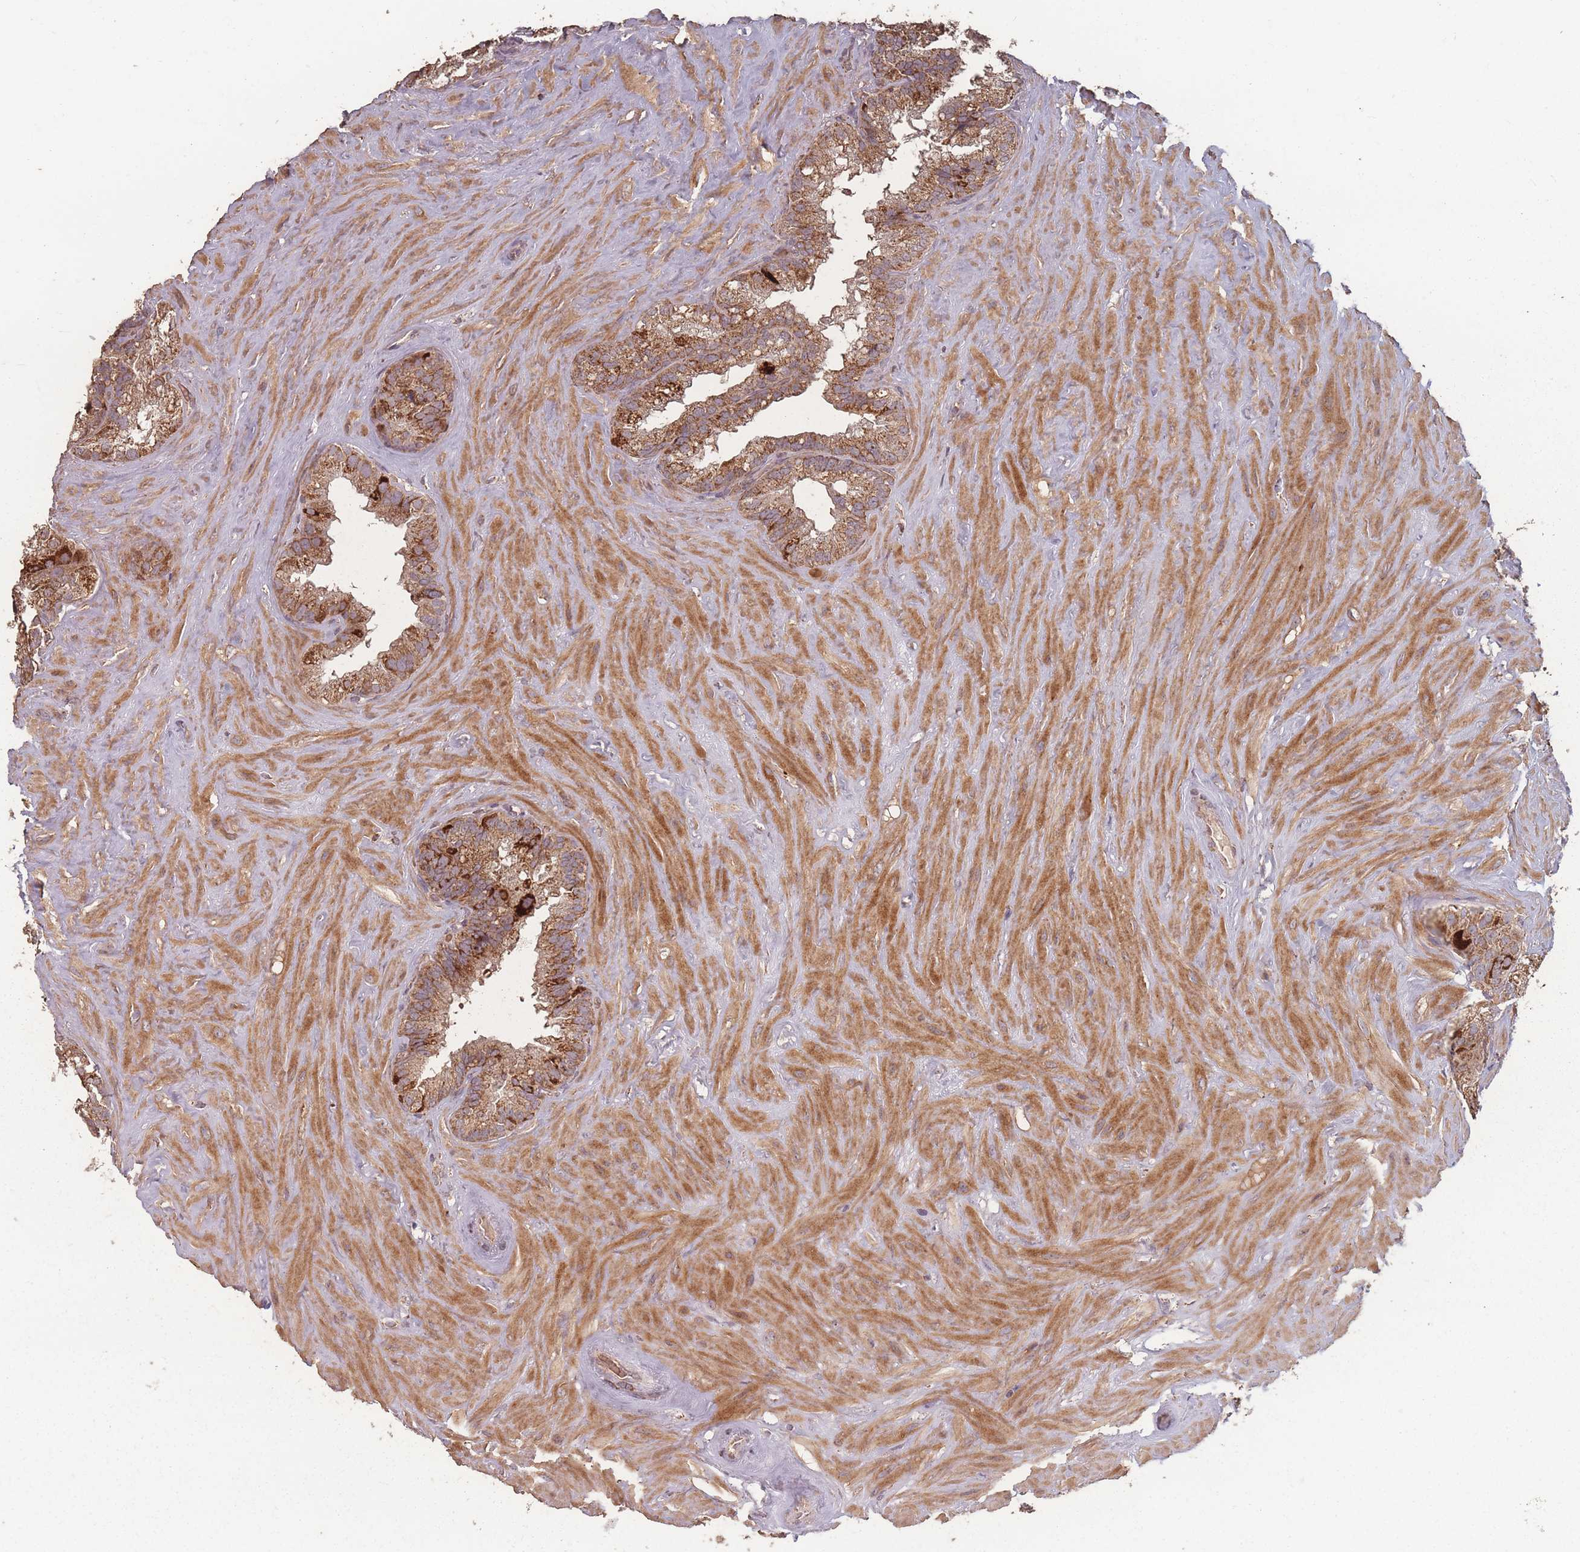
{"staining": {"intensity": "moderate", "quantity": ">75%", "location": "cytoplasmic/membranous"}, "tissue": "seminal vesicle", "cell_type": "Glandular cells", "image_type": "normal", "snomed": [{"axis": "morphology", "description": "Normal tissue, NOS"}, {"axis": "topography", "description": "Prostate"}, {"axis": "topography", "description": "Seminal veicle"}], "caption": "A brown stain shows moderate cytoplasmic/membranous staining of a protein in glandular cells of normal seminal vesicle.", "gene": "LYRM7", "patient": {"sex": "male", "age": 68}}